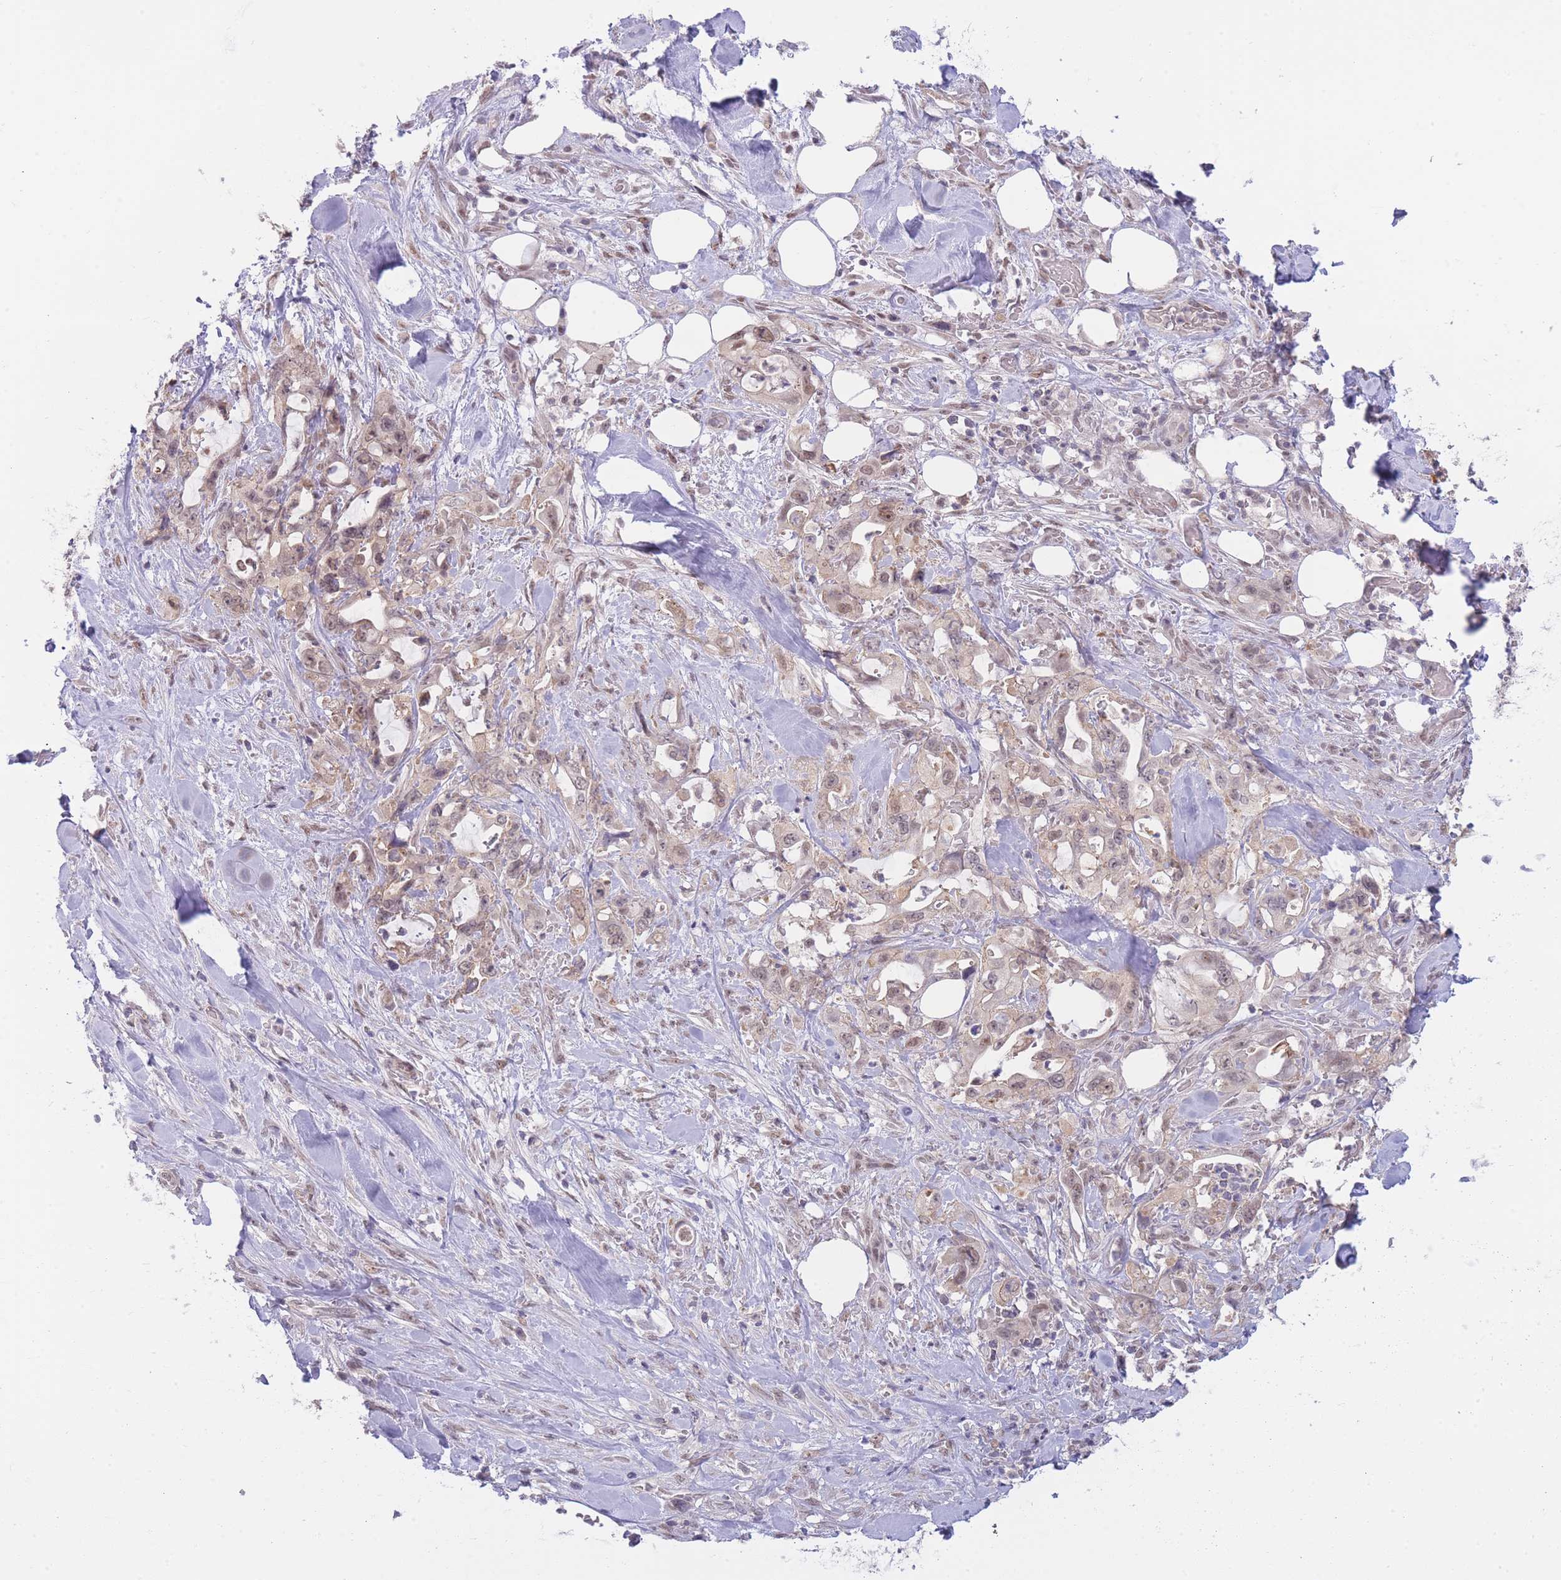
{"staining": {"intensity": "weak", "quantity": ">75%", "location": "nuclear"}, "tissue": "pancreatic cancer", "cell_type": "Tumor cells", "image_type": "cancer", "snomed": [{"axis": "morphology", "description": "Adenocarcinoma, NOS"}, {"axis": "topography", "description": "Pancreas"}], "caption": "A brown stain shows weak nuclear staining of a protein in human pancreatic cancer tumor cells.", "gene": "GOLGA6L25", "patient": {"sex": "female", "age": 61}}